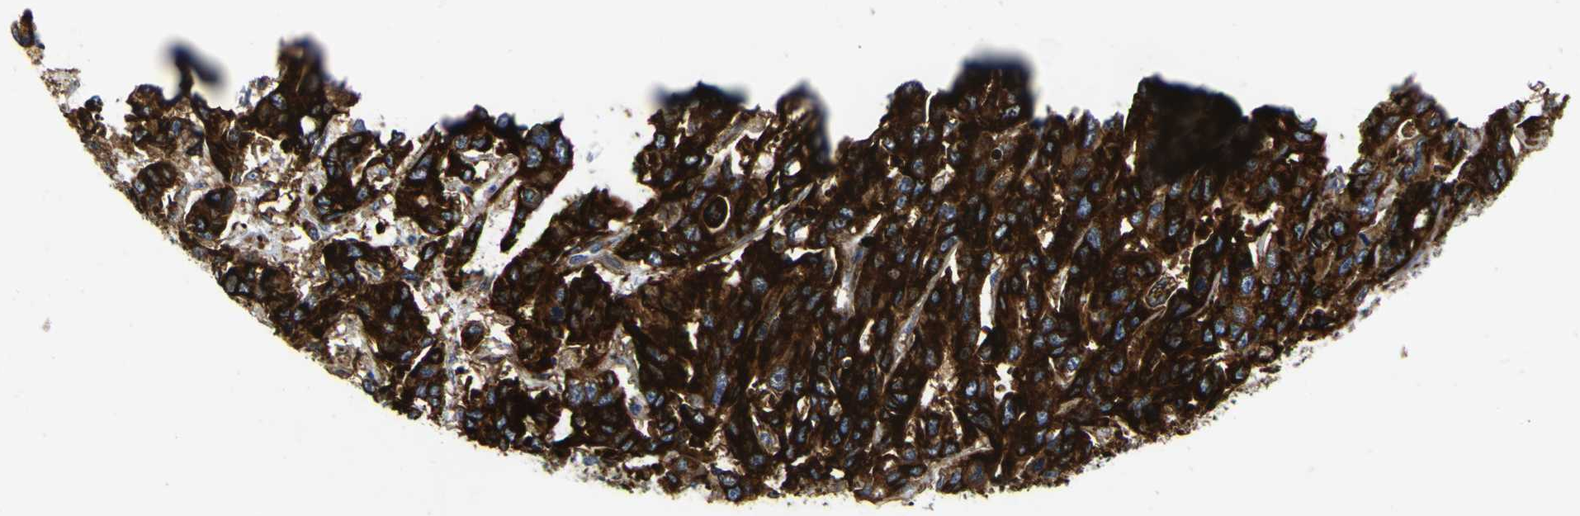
{"staining": {"intensity": "strong", "quantity": ">75%", "location": "cytoplasmic/membranous"}, "tissue": "liver cancer", "cell_type": "Tumor cells", "image_type": "cancer", "snomed": [{"axis": "morphology", "description": "Cholangiocarcinoma"}, {"axis": "topography", "description": "Liver"}], "caption": "Human liver cholangiocarcinoma stained with a protein marker demonstrates strong staining in tumor cells.", "gene": "SCD", "patient": {"sex": "female", "age": 65}}